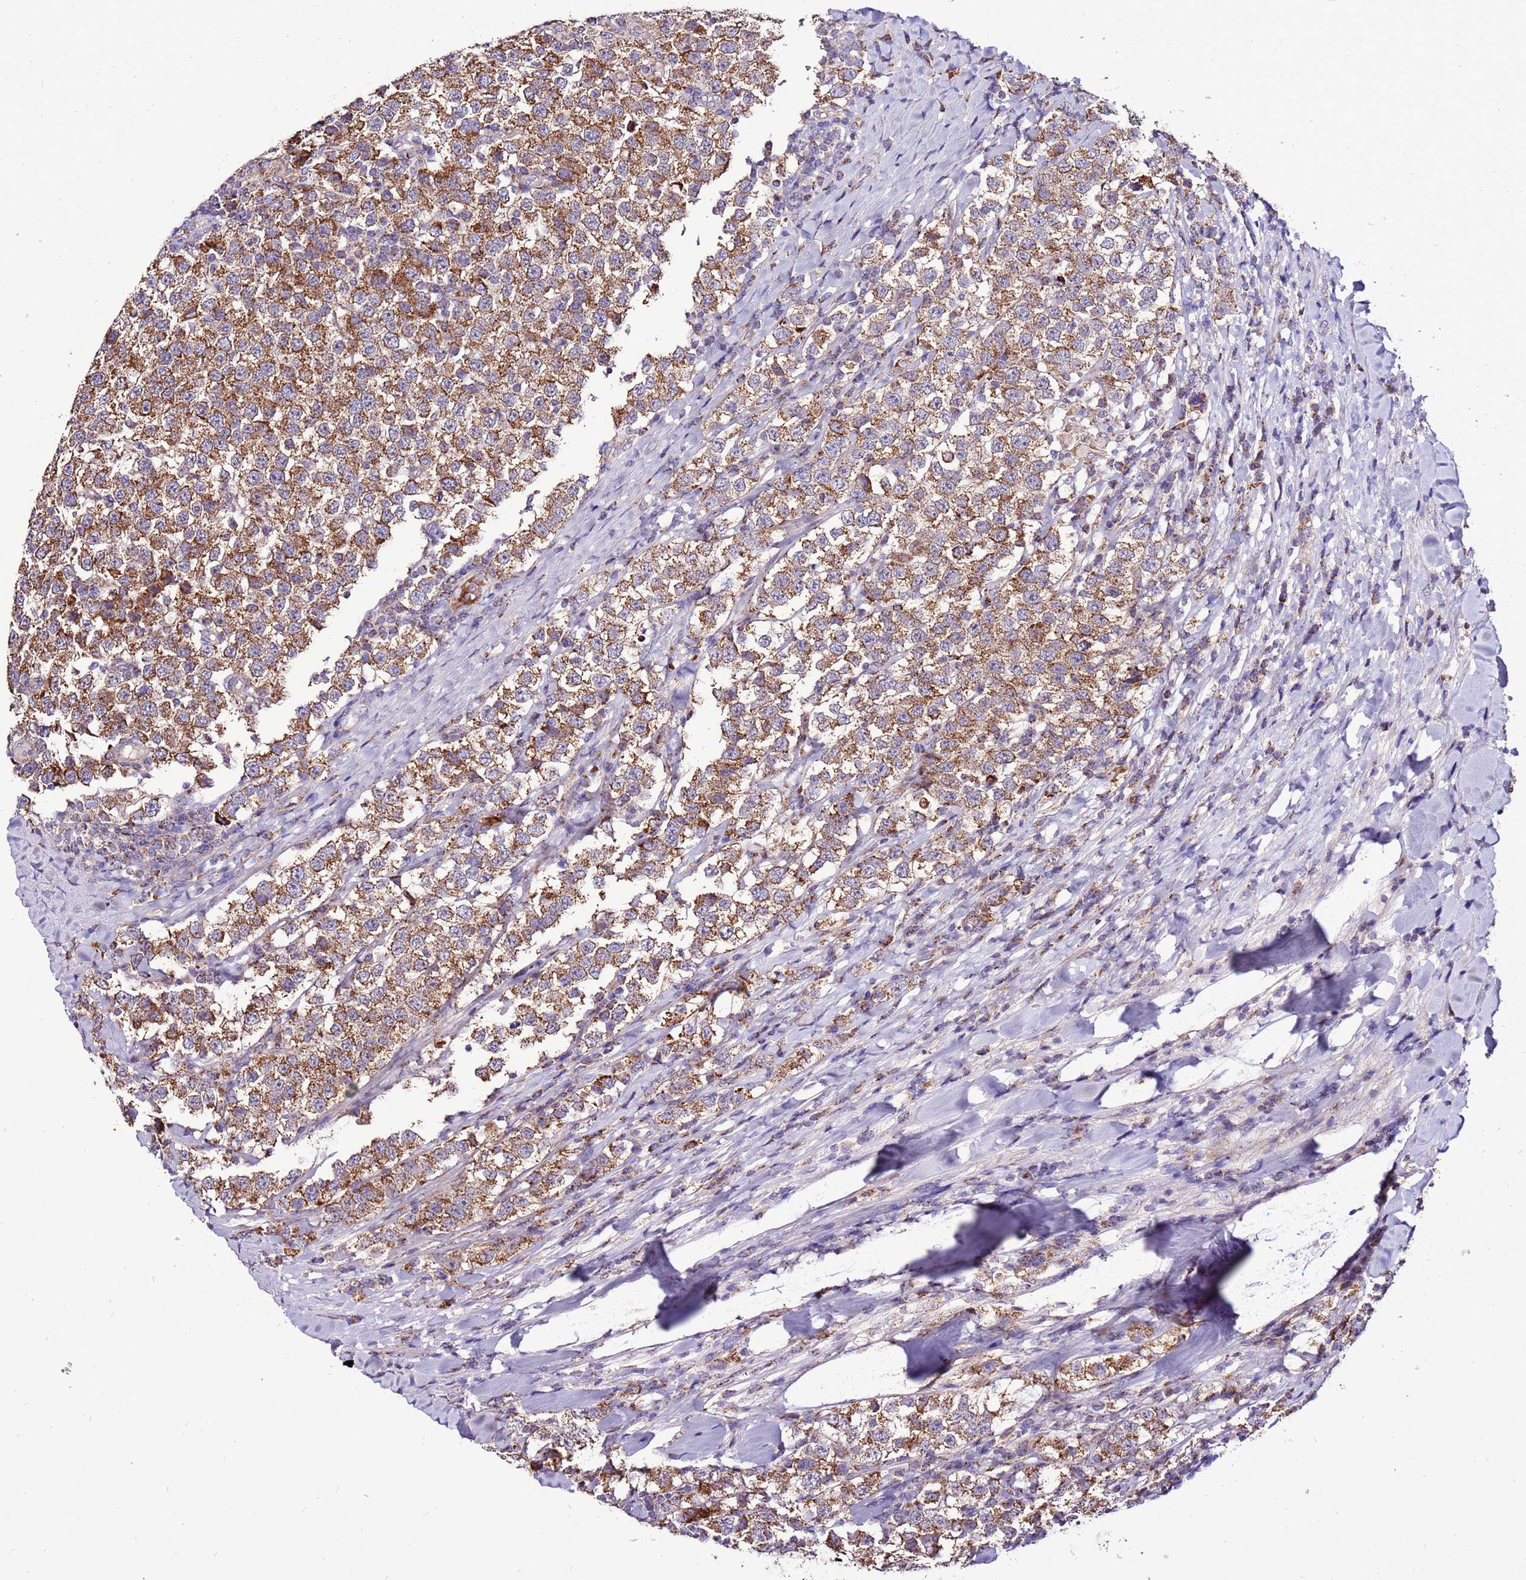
{"staining": {"intensity": "moderate", "quantity": ">75%", "location": "cytoplasmic/membranous"}, "tissue": "testis cancer", "cell_type": "Tumor cells", "image_type": "cancer", "snomed": [{"axis": "morphology", "description": "Seminoma, NOS"}, {"axis": "topography", "description": "Testis"}], "caption": "Immunohistochemical staining of human testis seminoma exhibits medium levels of moderate cytoplasmic/membranous protein positivity in about >75% of tumor cells.", "gene": "SPSB3", "patient": {"sex": "male", "age": 34}}